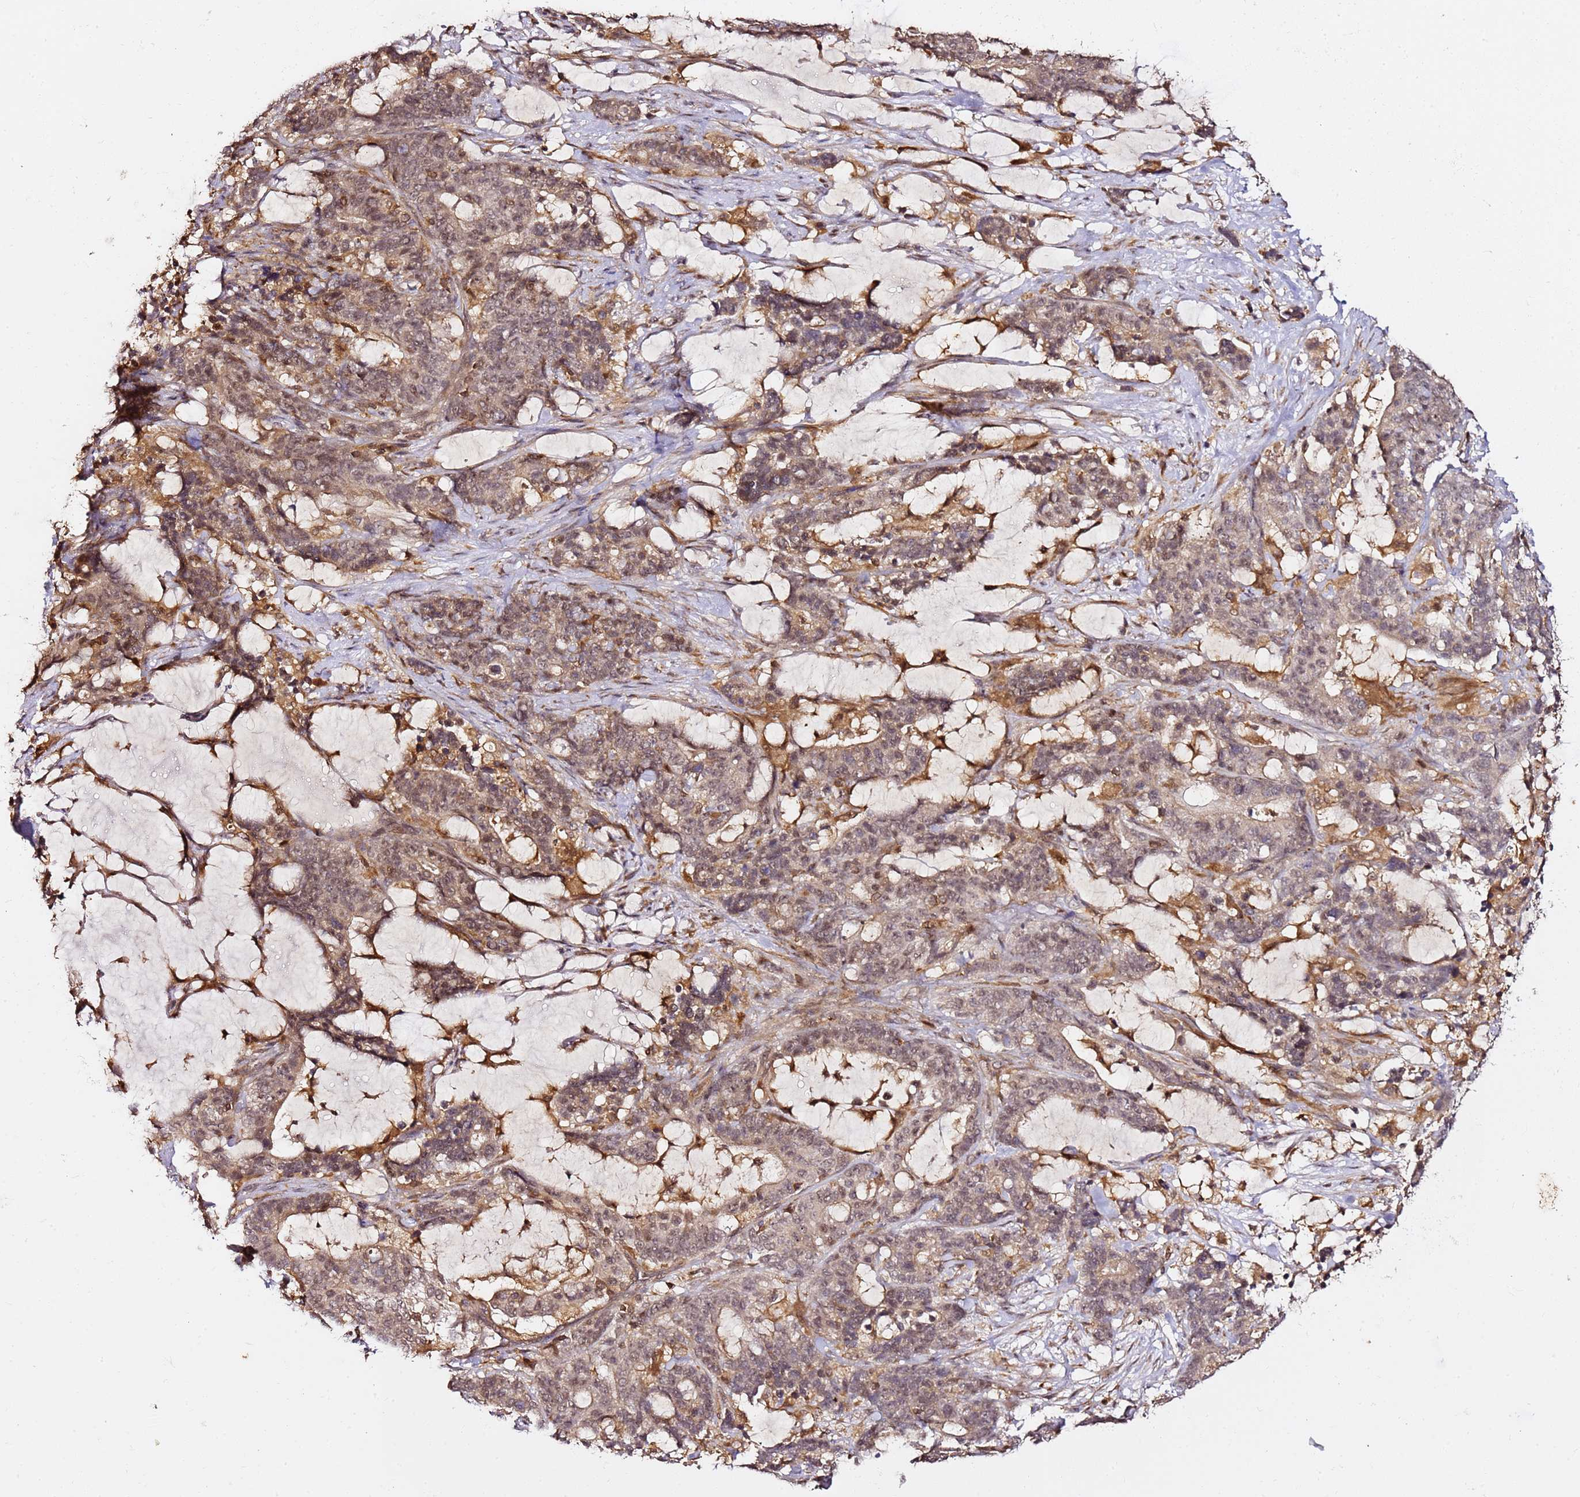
{"staining": {"intensity": "weak", "quantity": "25%-75%", "location": "nuclear"}, "tissue": "stomach cancer", "cell_type": "Tumor cells", "image_type": "cancer", "snomed": [{"axis": "morphology", "description": "Normal tissue, NOS"}, {"axis": "morphology", "description": "Adenocarcinoma, NOS"}, {"axis": "topography", "description": "Stomach"}], "caption": "Human stomach cancer (adenocarcinoma) stained with a brown dye exhibits weak nuclear positive positivity in about 25%-75% of tumor cells.", "gene": "OR5V1", "patient": {"sex": "female", "age": 64}}